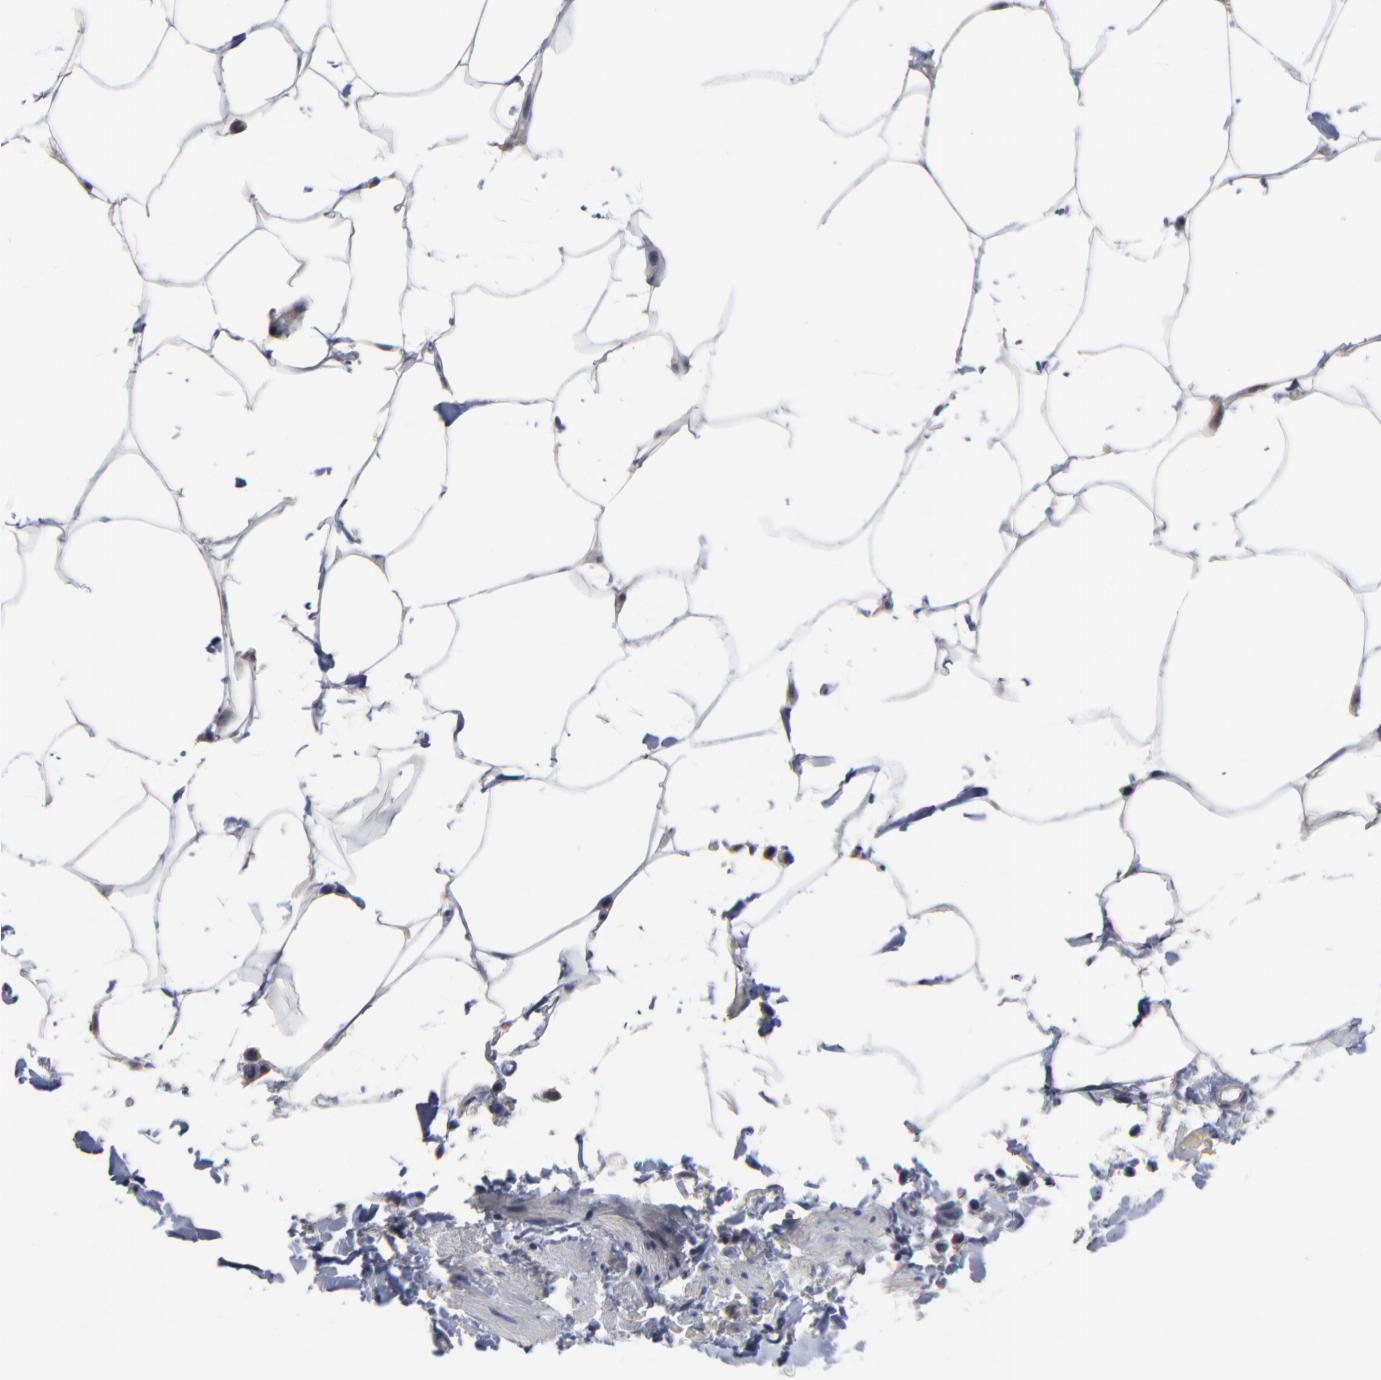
{"staining": {"intensity": "negative", "quantity": "none", "location": "none"}, "tissue": "adipose tissue", "cell_type": "Adipocytes", "image_type": "normal", "snomed": [{"axis": "morphology", "description": "Normal tissue, NOS"}, {"axis": "topography", "description": "Vascular tissue"}], "caption": "Protein analysis of unremarkable adipose tissue displays no significant expression in adipocytes.", "gene": "CXADR", "patient": {"sex": "male", "age": 41}}